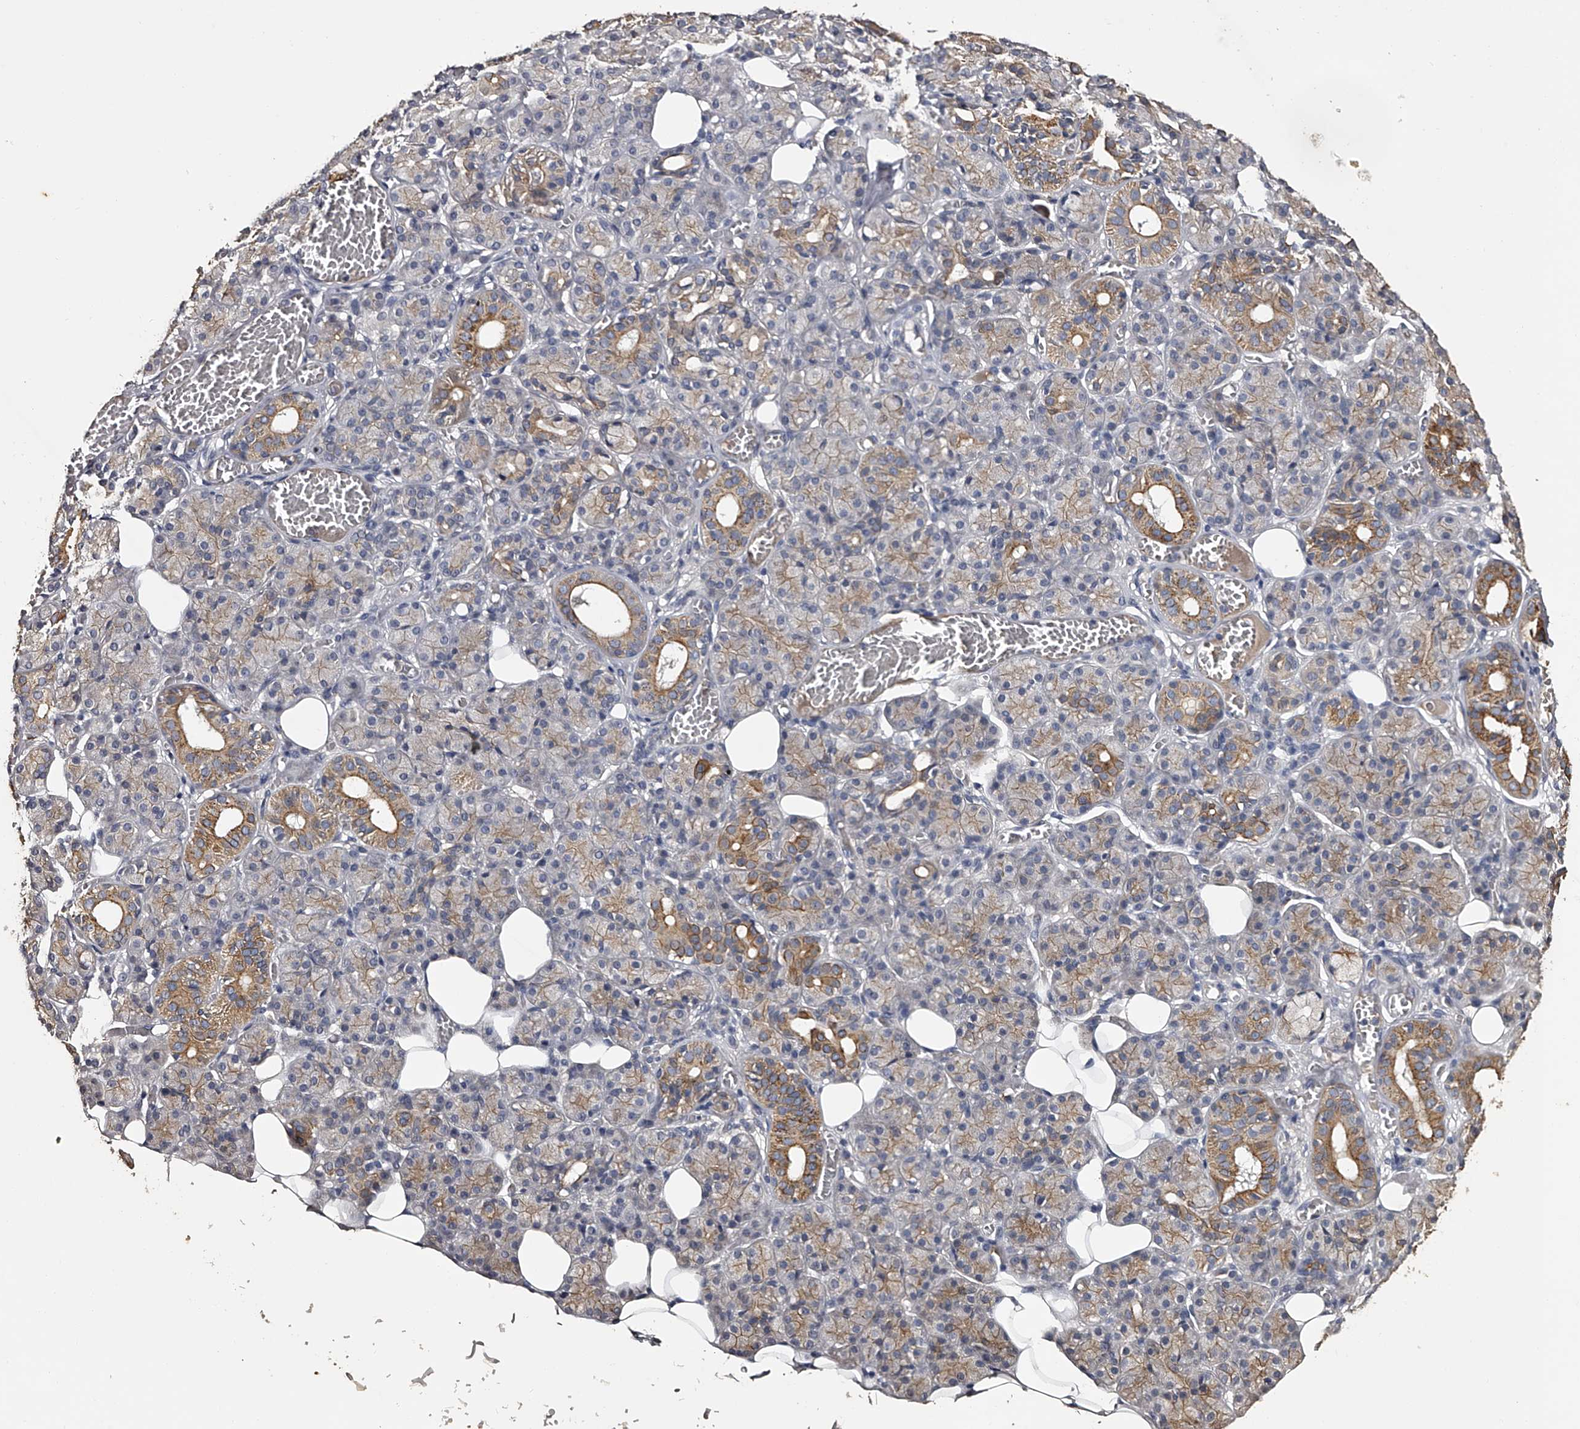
{"staining": {"intensity": "moderate", "quantity": "25%-75%", "location": "cytoplasmic/membranous"}, "tissue": "salivary gland", "cell_type": "Glandular cells", "image_type": "normal", "snomed": [{"axis": "morphology", "description": "Normal tissue, NOS"}, {"axis": "topography", "description": "Salivary gland"}], "caption": "A micrograph of human salivary gland stained for a protein exhibits moderate cytoplasmic/membranous brown staining in glandular cells.", "gene": "MDN1", "patient": {"sex": "male", "age": 63}}